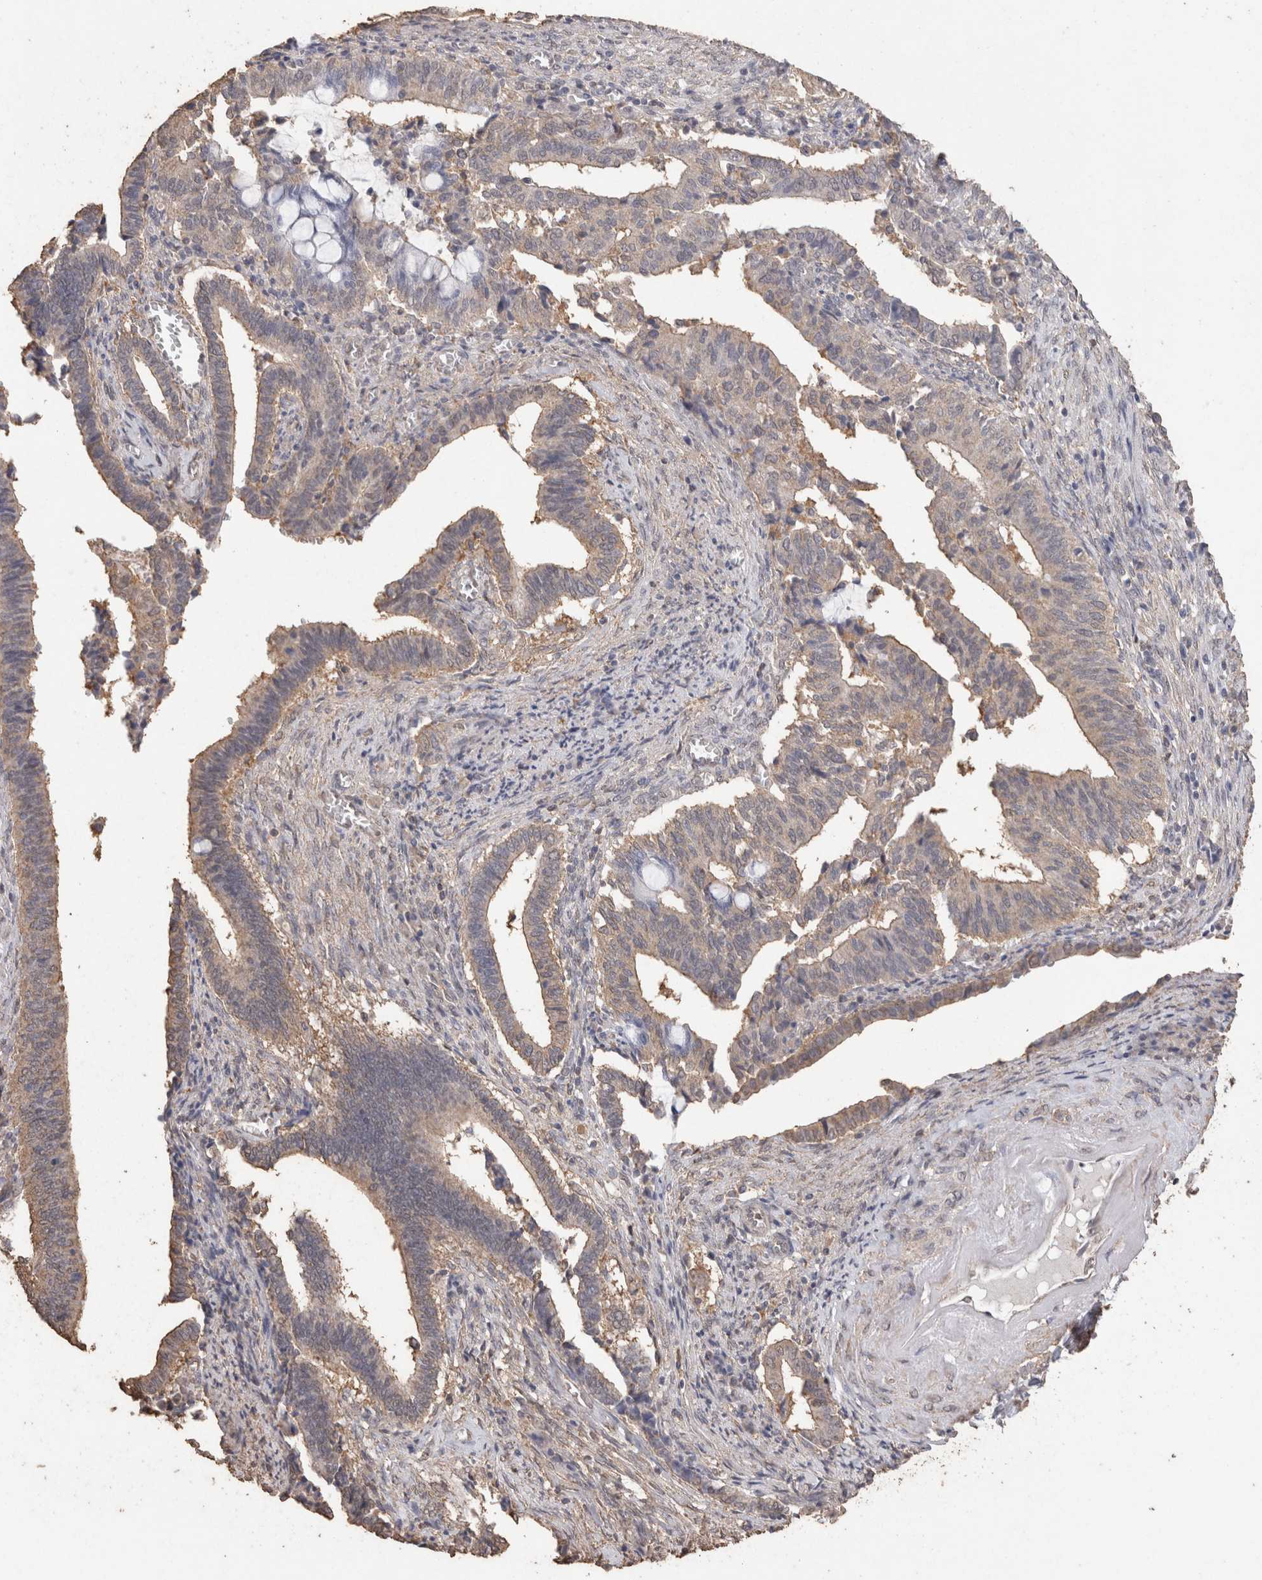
{"staining": {"intensity": "weak", "quantity": "25%-75%", "location": "cytoplasmic/membranous"}, "tissue": "cervical cancer", "cell_type": "Tumor cells", "image_type": "cancer", "snomed": [{"axis": "morphology", "description": "Adenocarcinoma, NOS"}, {"axis": "topography", "description": "Cervix"}], "caption": "This is an image of IHC staining of cervical cancer, which shows weak positivity in the cytoplasmic/membranous of tumor cells.", "gene": "CX3CL1", "patient": {"sex": "female", "age": 44}}